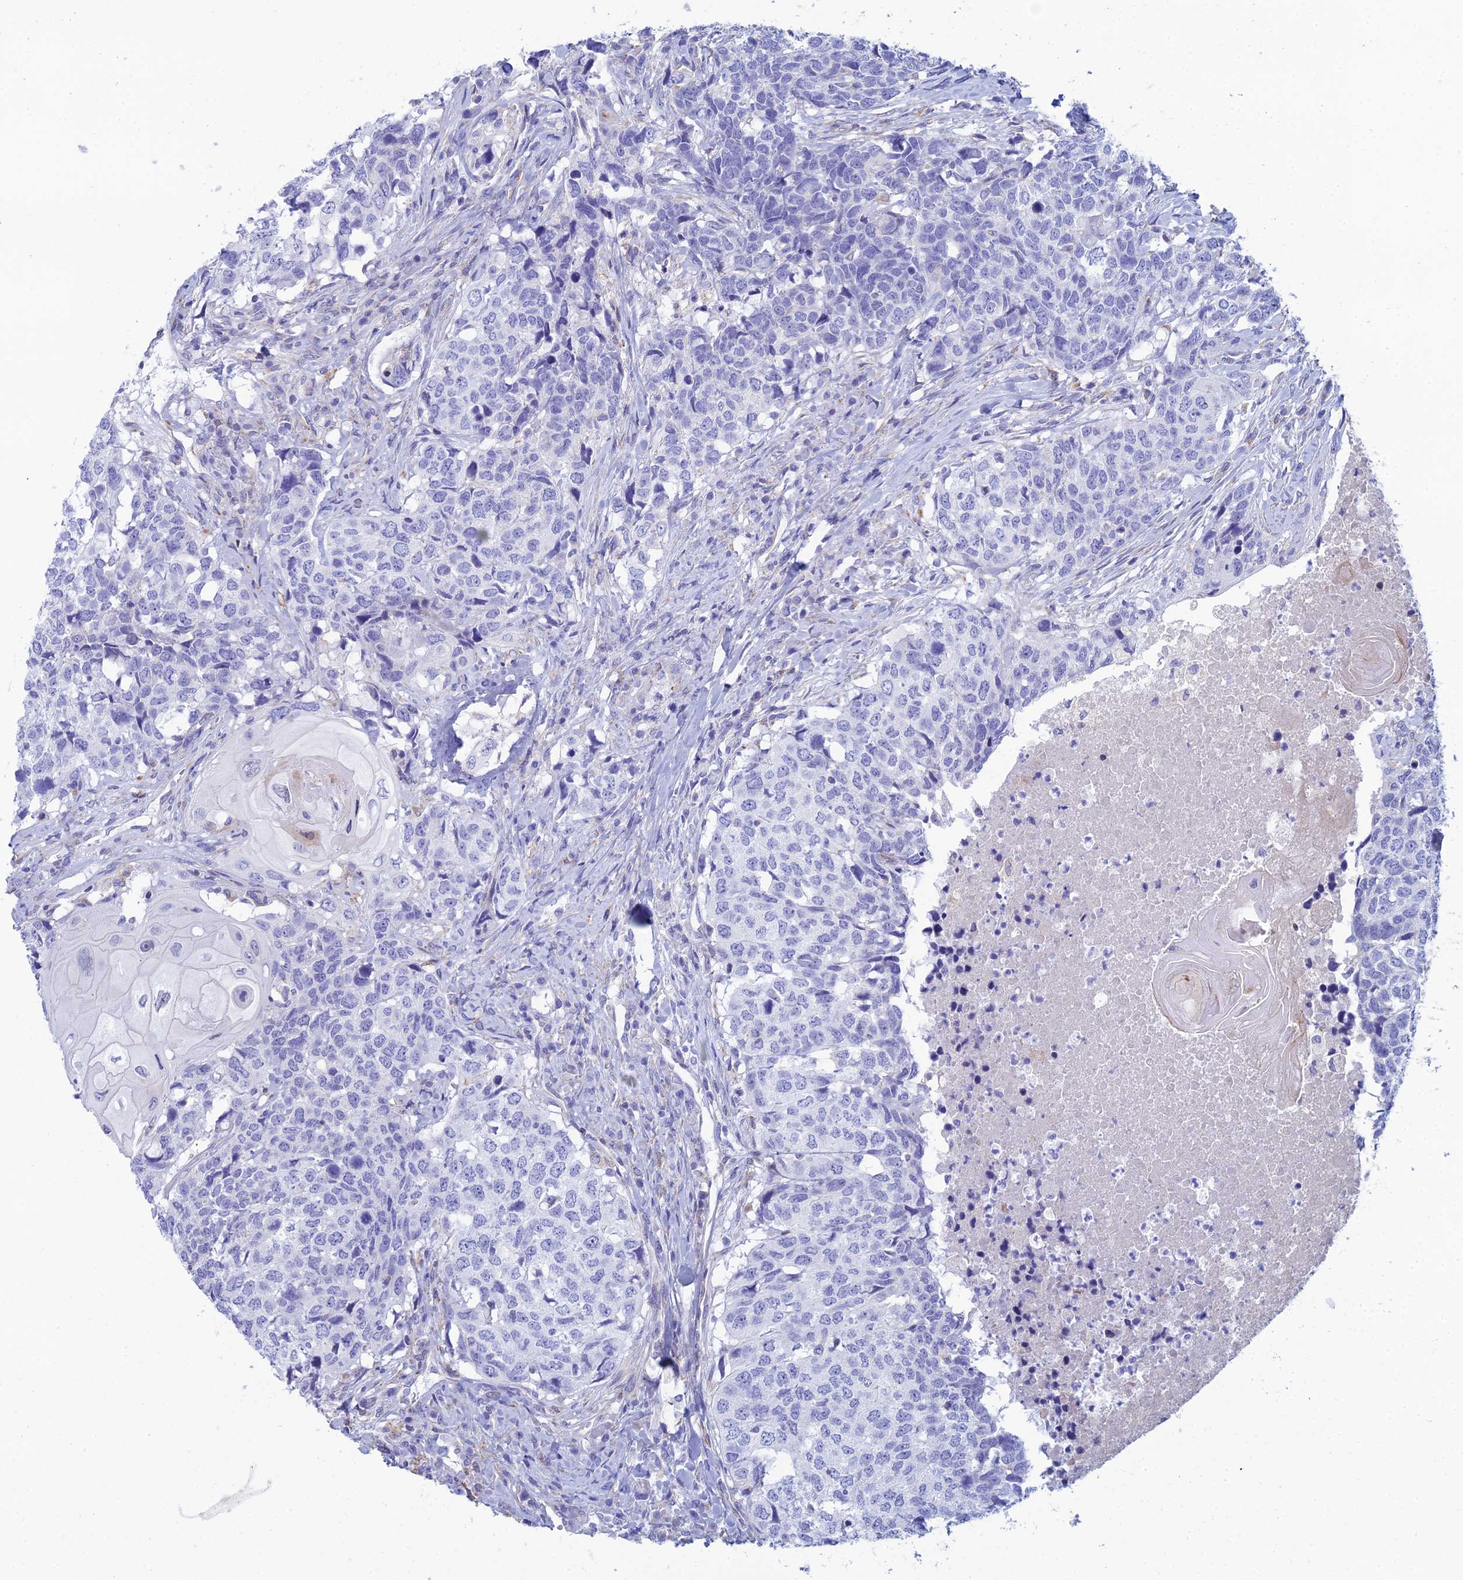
{"staining": {"intensity": "negative", "quantity": "none", "location": "none"}, "tissue": "head and neck cancer", "cell_type": "Tumor cells", "image_type": "cancer", "snomed": [{"axis": "morphology", "description": "Squamous cell carcinoma, NOS"}, {"axis": "topography", "description": "Head-Neck"}], "caption": "A histopathology image of human head and neck squamous cell carcinoma is negative for staining in tumor cells.", "gene": "CFAP210", "patient": {"sex": "male", "age": 66}}